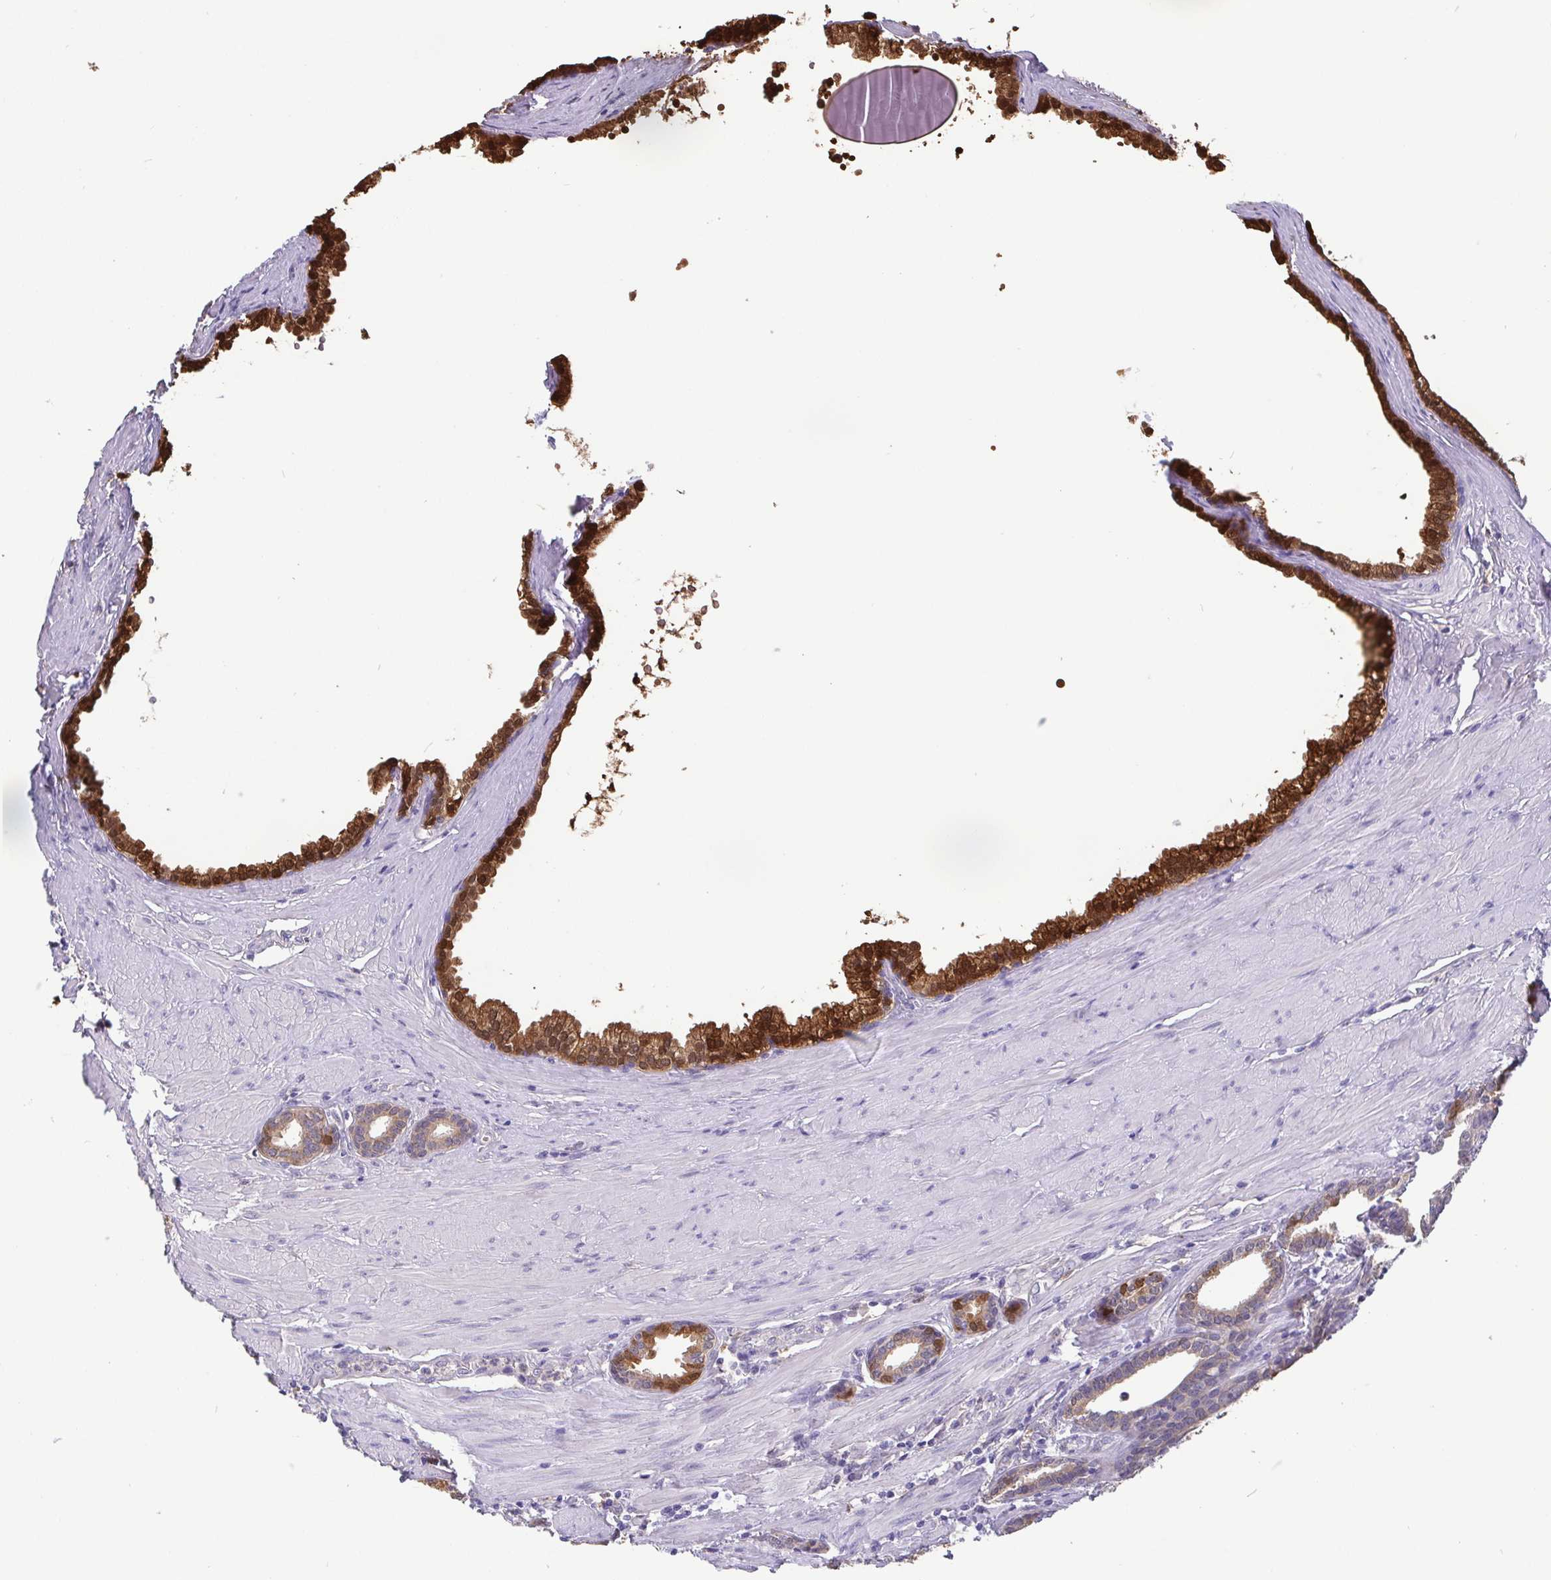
{"staining": {"intensity": "strong", "quantity": ">75%", "location": "cytoplasmic/membranous,nuclear"}, "tissue": "prostate", "cell_type": "Glandular cells", "image_type": "normal", "snomed": [{"axis": "morphology", "description": "Normal tissue, NOS"}, {"axis": "topography", "description": "Prostate"}, {"axis": "topography", "description": "Peripheral nerve tissue"}], "caption": "Protein positivity by IHC demonstrates strong cytoplasmic/membranous,nuclear positivity in about >75% of glandular cells in unremarkable prostate. (IHC, brightfield microscopy, high magnification).", "gene": "IDH1", "patient": {"sex": "male", "age": 55}}